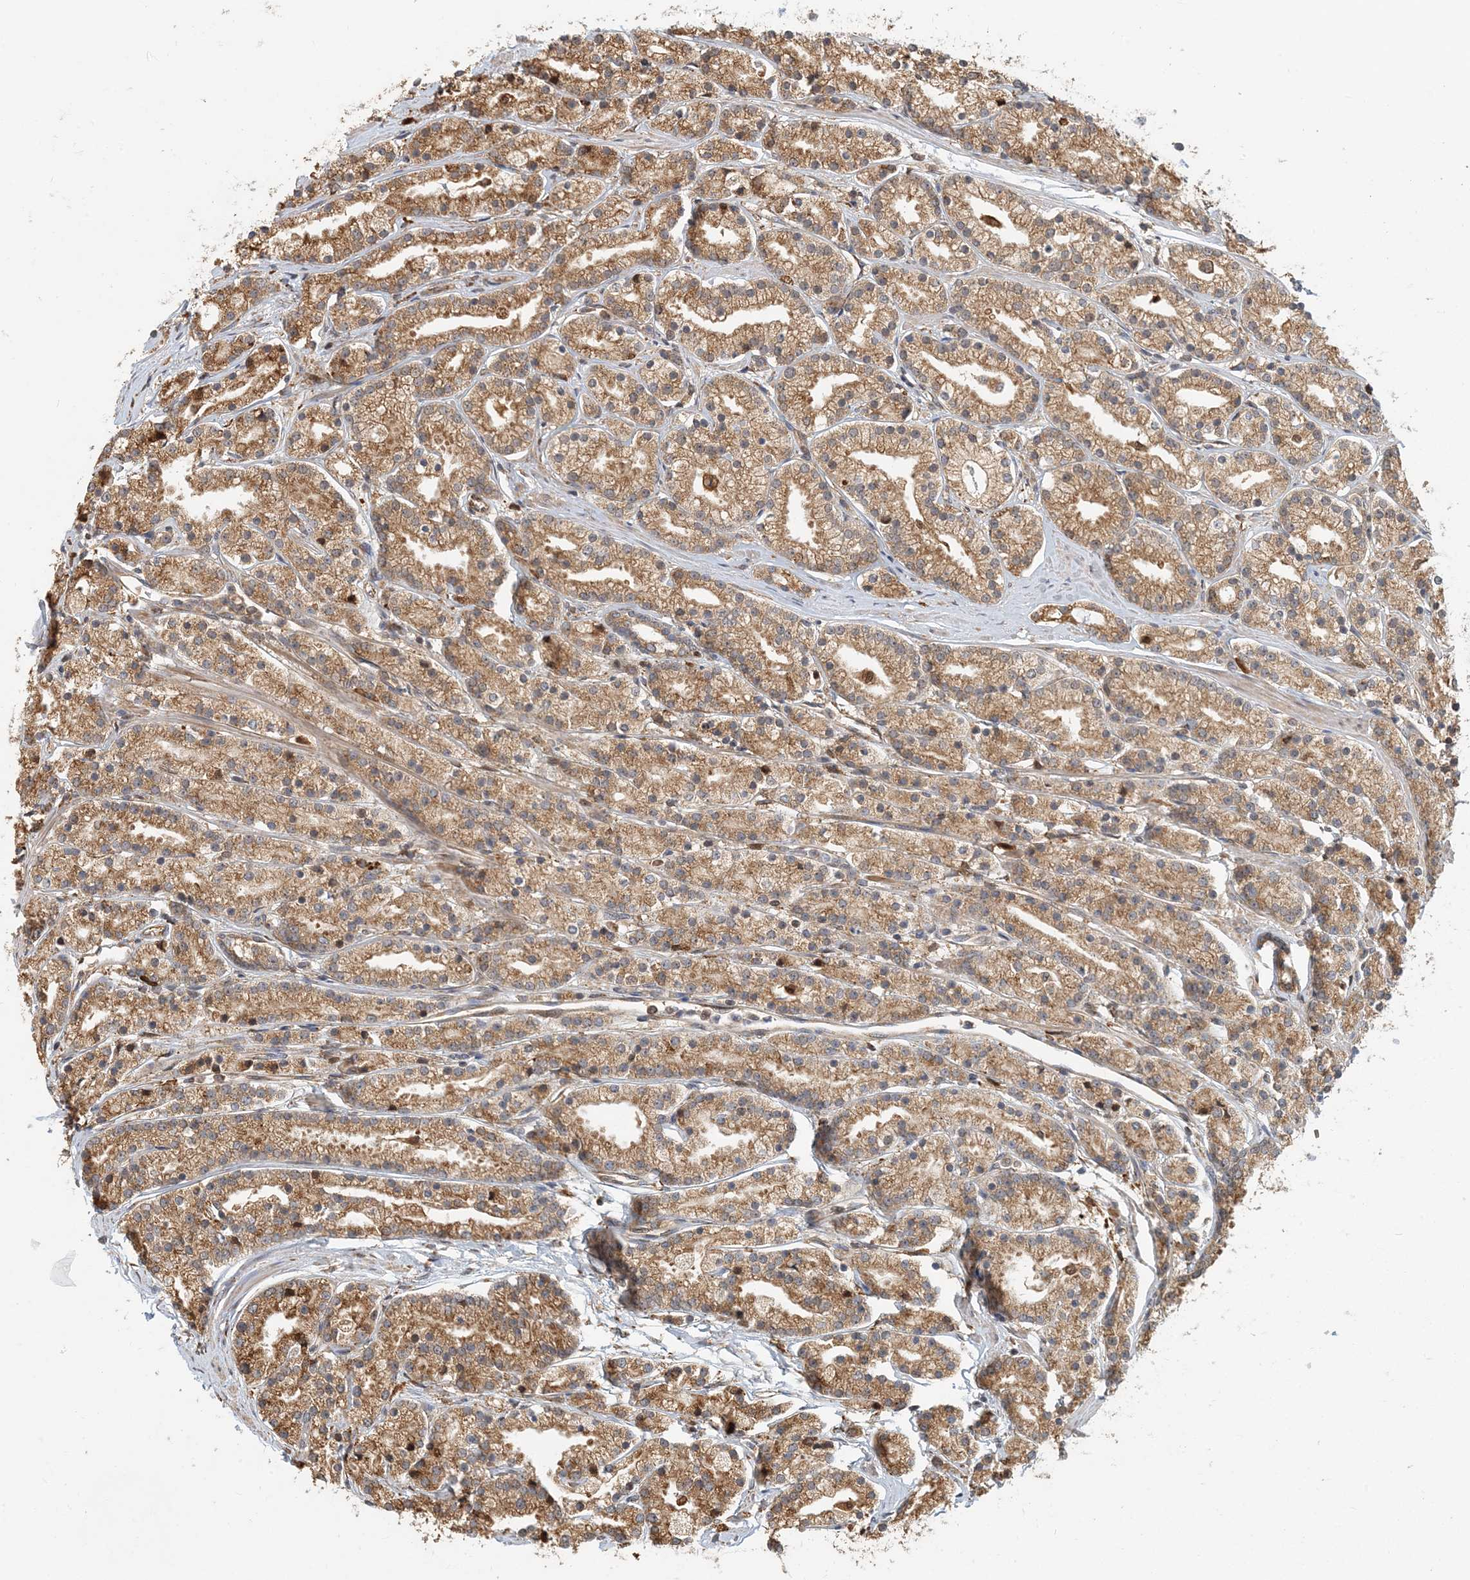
{"staining": {"intensity": "moderate", "quantity": ">75%", "location": "cytoplasmic/membranous"}, "tissue": "prostate cancer", "cell_type": "Tumor cells", "image_type": "cancer", "snomed": [{"axis": "morphology", "description": "Adenocarcinoma, High grade"}, {"axis": "topography", "description": "Prostate"}], "caption": "Prostate high-grade adenocarcinoma was stained to show a protein in brown. There is medium levels of moderate cytoplasmic/membranous expression in about >75% of tumor cells.", "gene": "HNMT", "patient": {"sex": "male", "age": 69}}